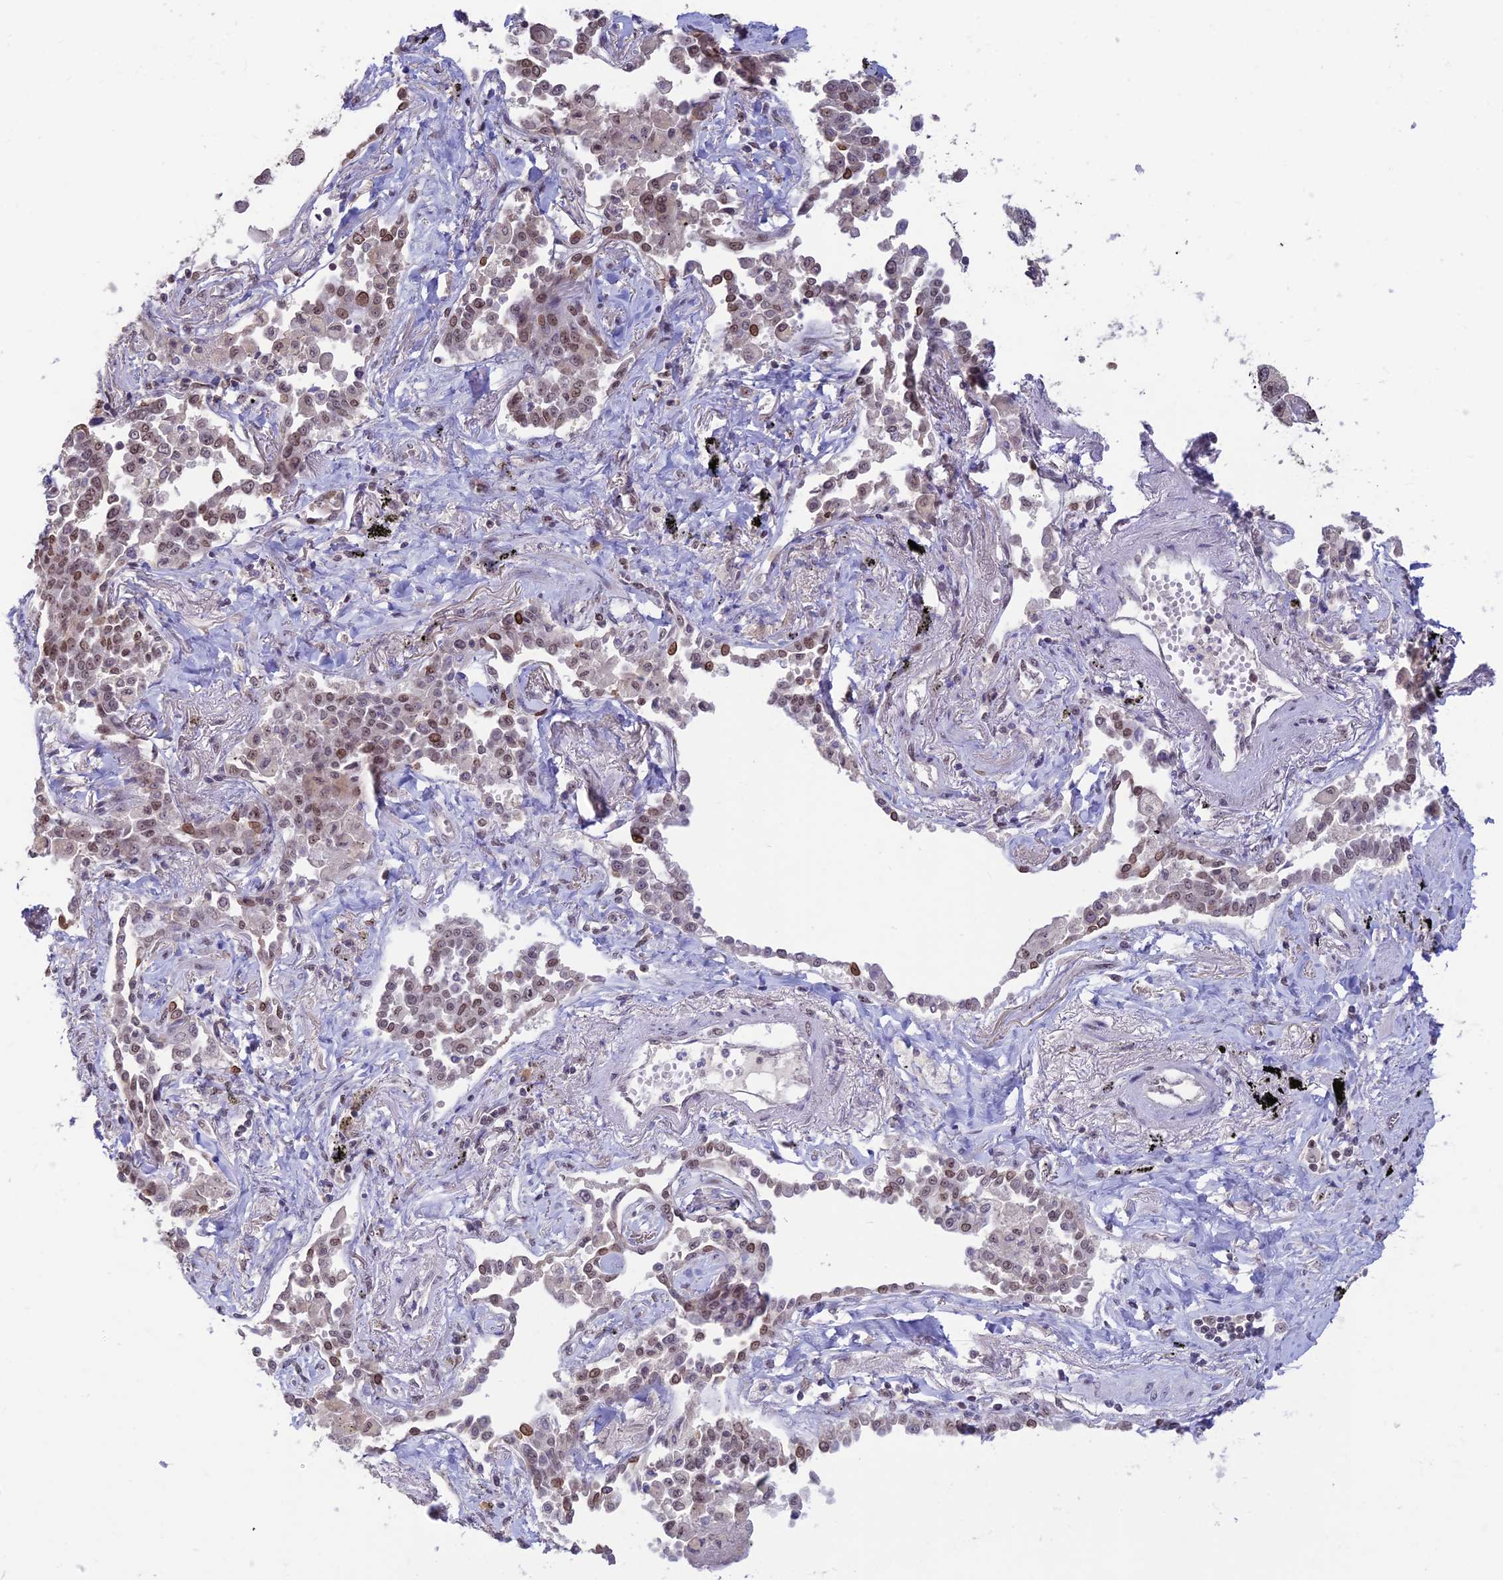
{"staining": {"intensity": "moderate", "quantity": "<25%", "location": "nuclear"}, "tissue": "lung cancer", "cell_type": "Tumor cells", "image_type": "cancer", "snomed": [{"axis": "morphology", "description": "Adenocarcinoma, NOS"}, {"axis": "topography", "description": "Lung"}], "caption": "IHC micrograph of lung cancer stained for a protein (brown), which shows low levels of moderate nuclear staining in approximately <25% of tumor cells.", "gene": "POLR1G", "patient": {"sex": "male", "age": 67}}